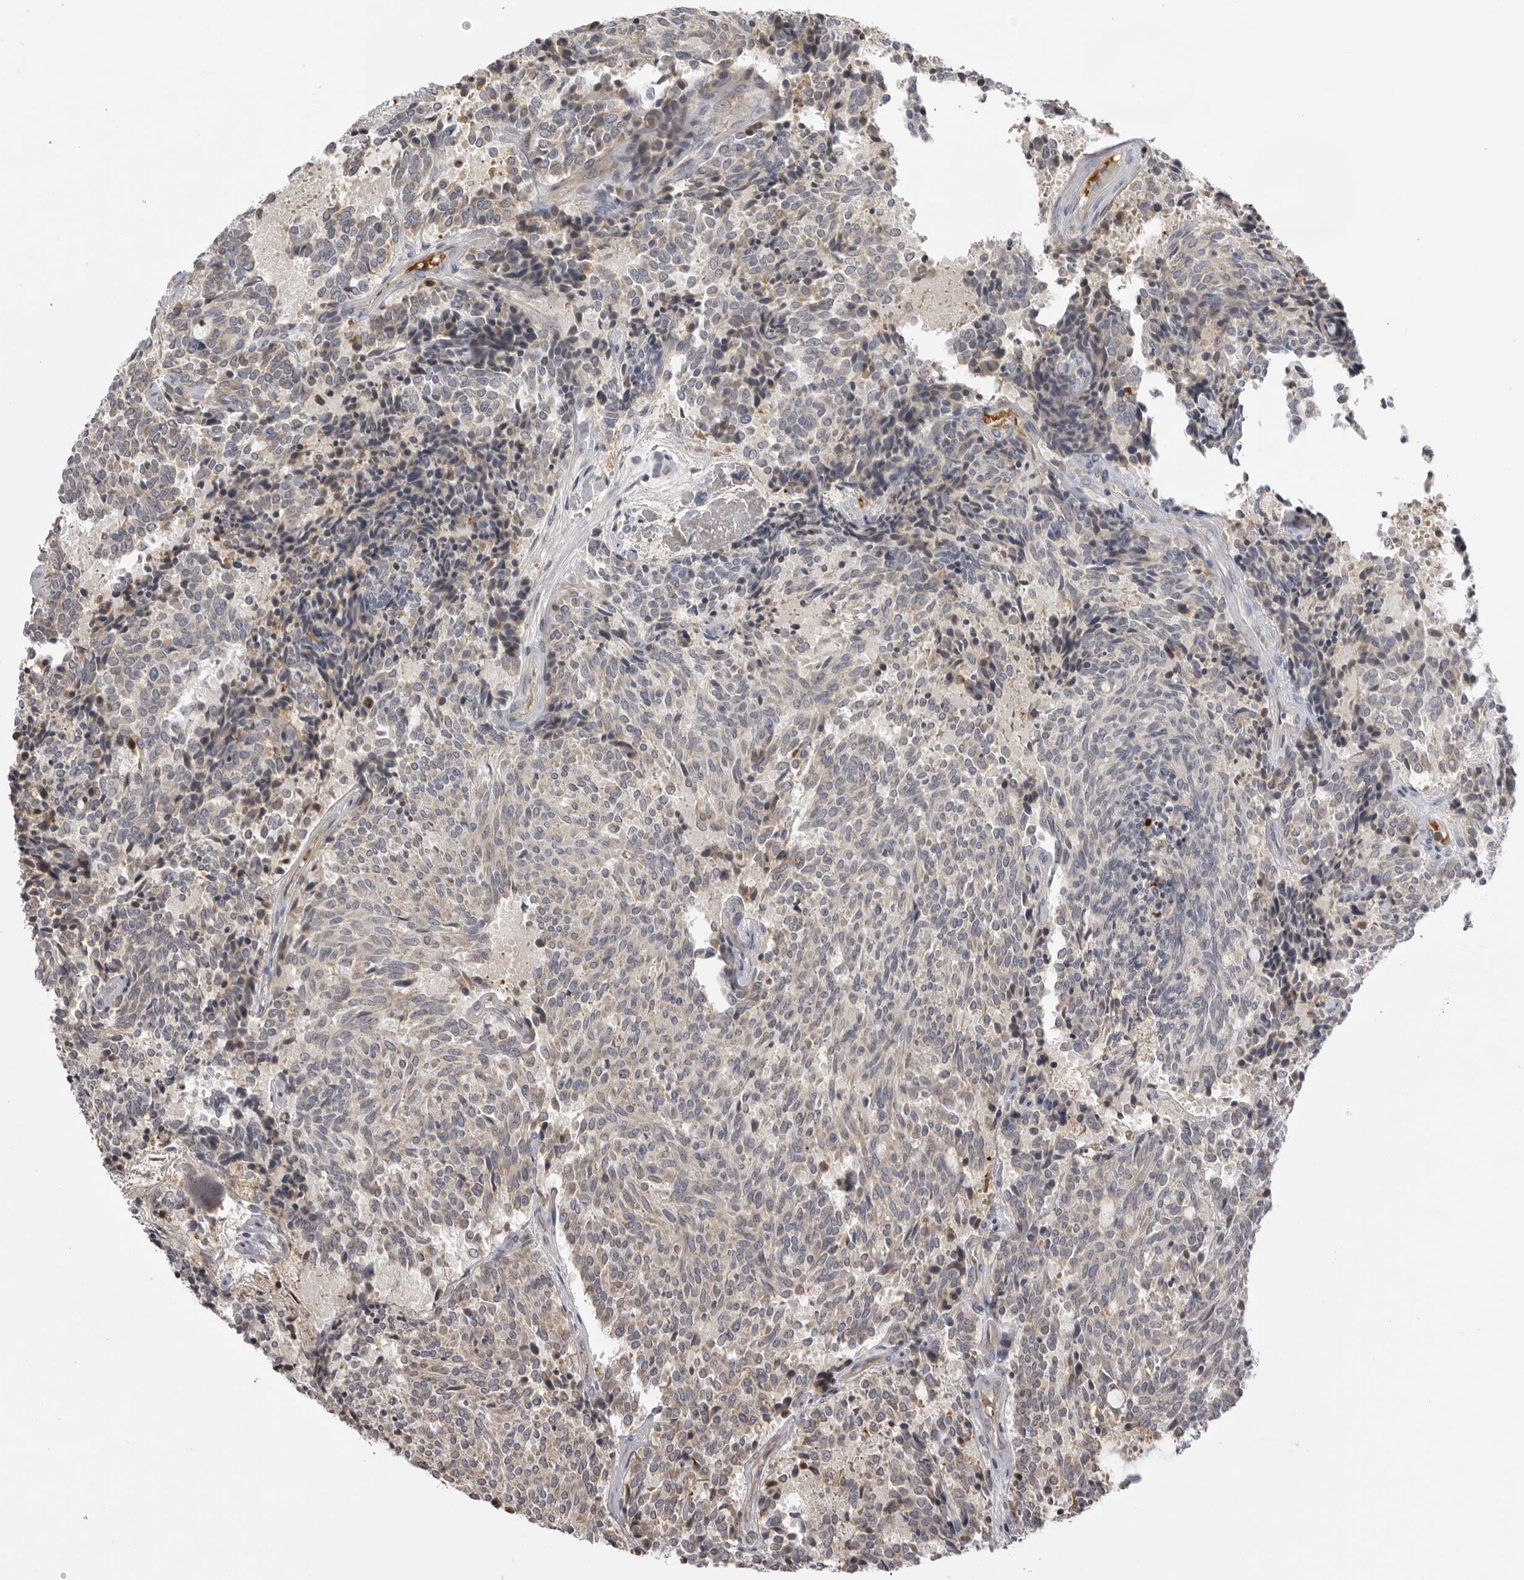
{"staining": {"intensity": "negative", "quantity": "none", "location": "none"}, "tissue": "carcinoid", "cell_type": "Tumor cells", "image_type": "cancer", "snomed": [{"axis": "morphology", "description": "Carcinoid, malignant, NOS"}, {"axis": "topography", "description": "Pancreas"}], "caption": "The photomicrograph reveals no staining of tumor cells in malignant carcinoid.", "gene": "PLEKHF2", "patient": {"sex": "female", "age": 54}}